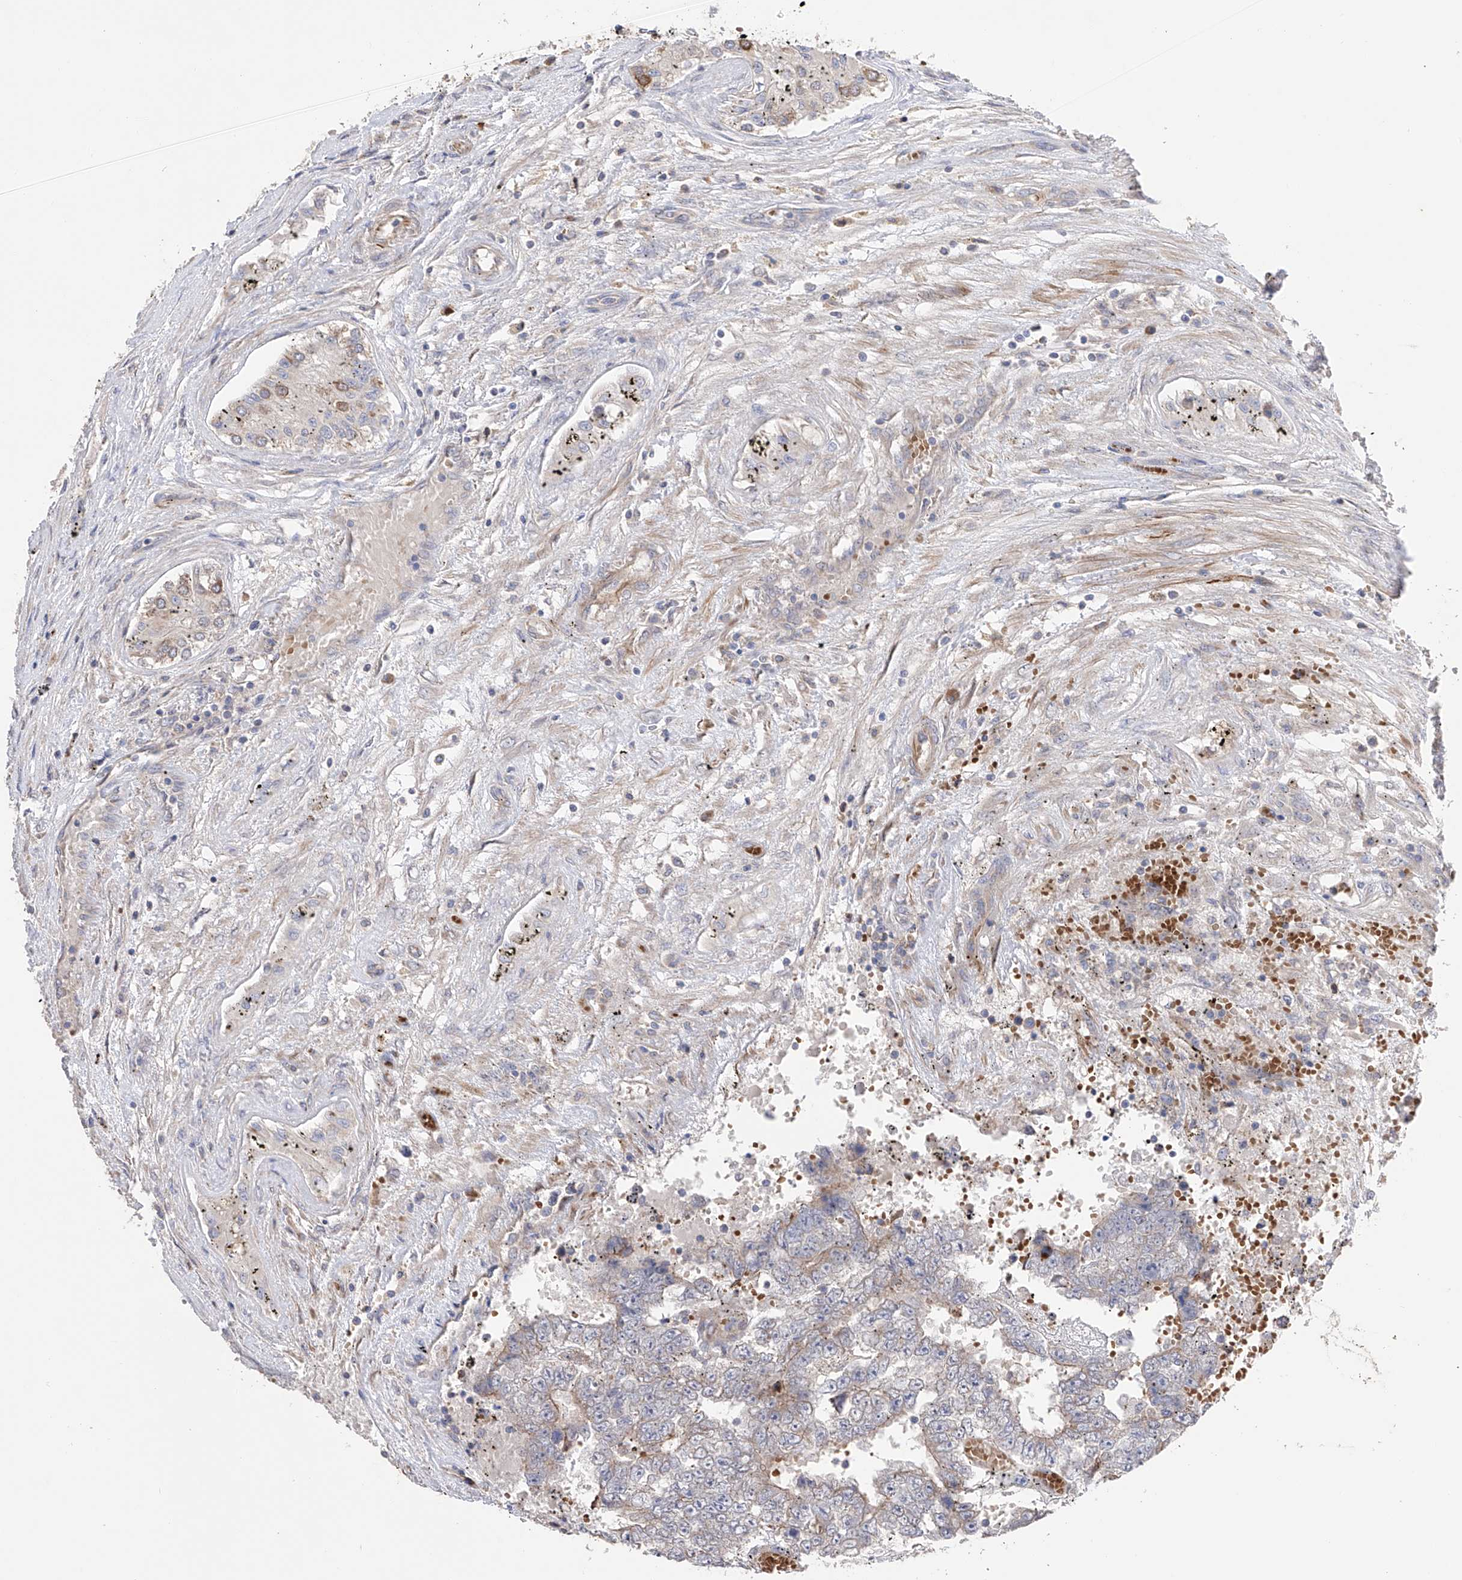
{"staining": {"intensity": "weak", "quantity": "<25%", "location": "cytoplasmic/membranous"}, "tissue": "testis cancer", "cell_type": "Tumor cells", "image_type": "cancer", "snomed": [{"axis": "morphology", "description": "Carcinoma, Embryonal, NOS"}, {"axis": "topography", "description": "Testis"}], "caption": "Micrograph shows no protein expression in tumor cells of testis embryonal carcinoma tissue.", "gene": "NFATC4", "patient": {"sex": "male", "age": 25}}